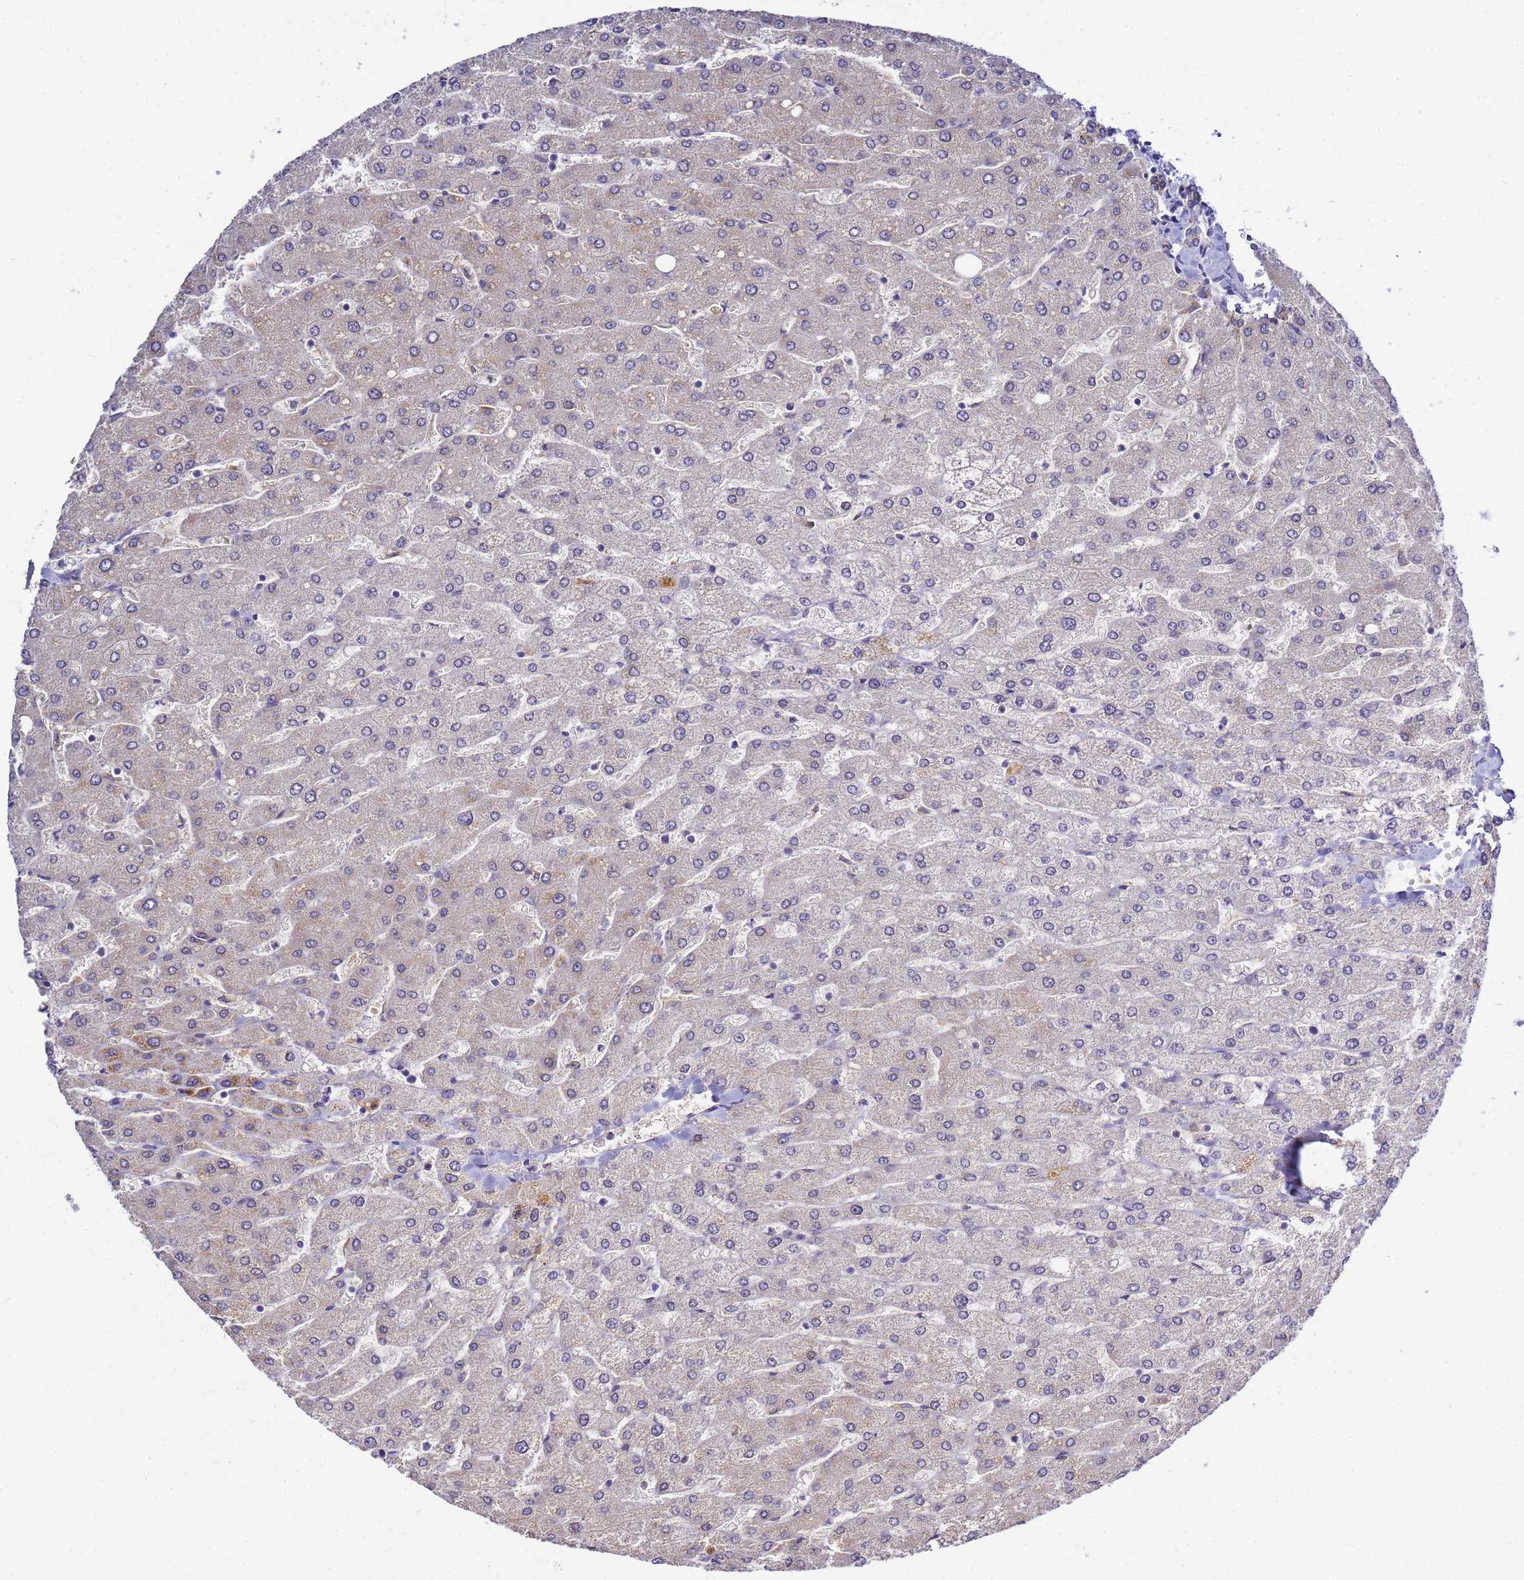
{"staining": {"intensity": "negative", "quantity": "none", "location": "none"}, "tissue": "liver", "cell_type": "Cholangiocytes", "image_type": "normal", "snomed": [{"axis": "morphology", "description": "Normal tissue, NOS"}, {"axis": "topography", "description": "Liver"}], "caption": "Liver stained for a protein using immunohistochemistry demonstrates no staining cholangiocytes.", "gene": "TBCD", "patient": {"sex": "male", "age": 55}}